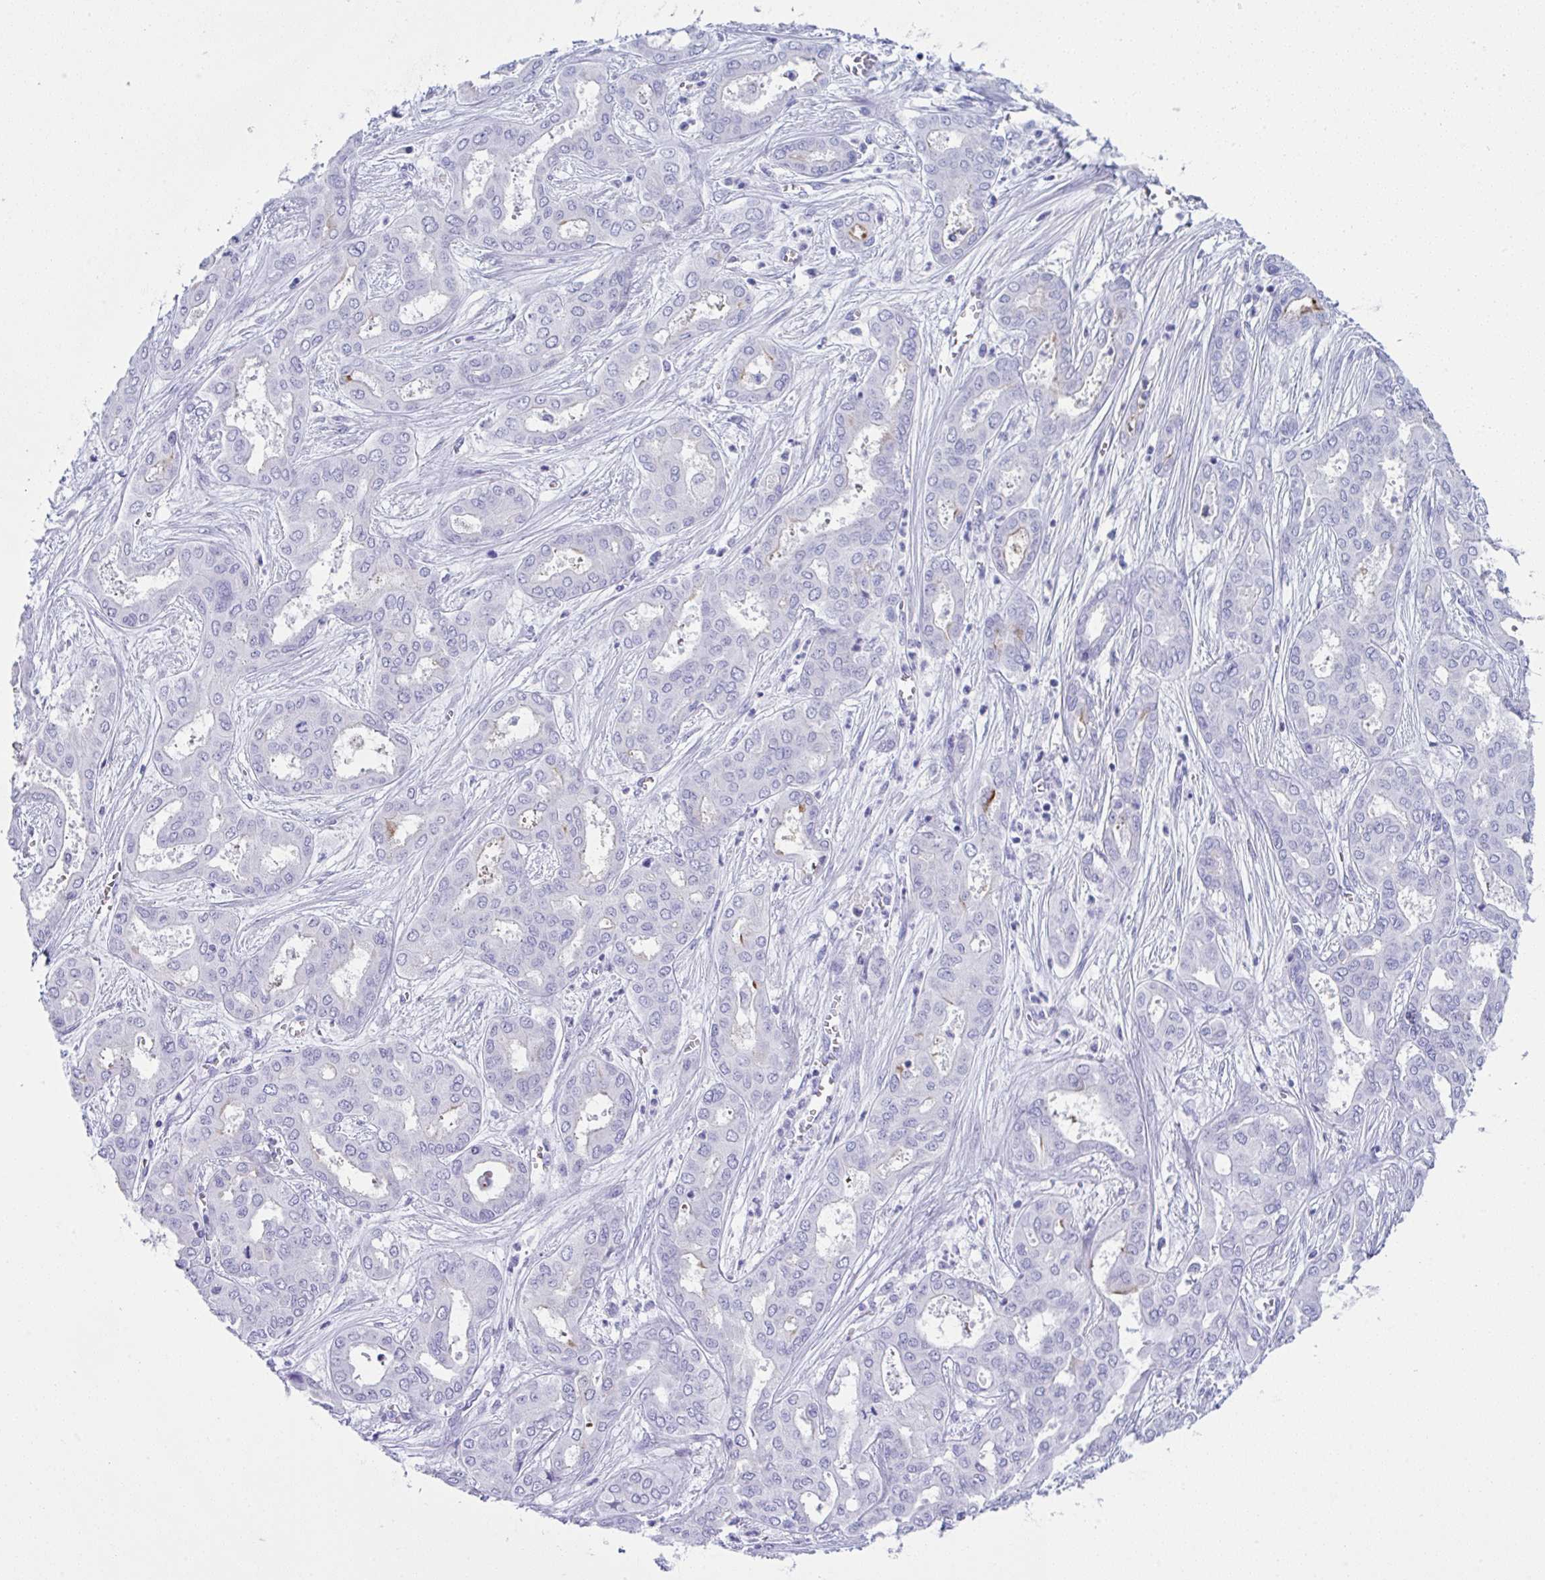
{"staining": {"intensity": "negative", "quantity": "none", "location": "none"}, "tissue": "liver cancer", "cell_type": "Tumor cells", "image_type": "cancer", "snomed": [{"axis": "morphology", "description": "Cholangiocarcinoma"}, {"axis": "topography", "description": "Liver"}], "caption": "Human liver cancer stained for a protein using IHC reveals no positivity in tumor cells.", "gene": "JCHAIN", "patient": {"sex": "female", "age": 64}}